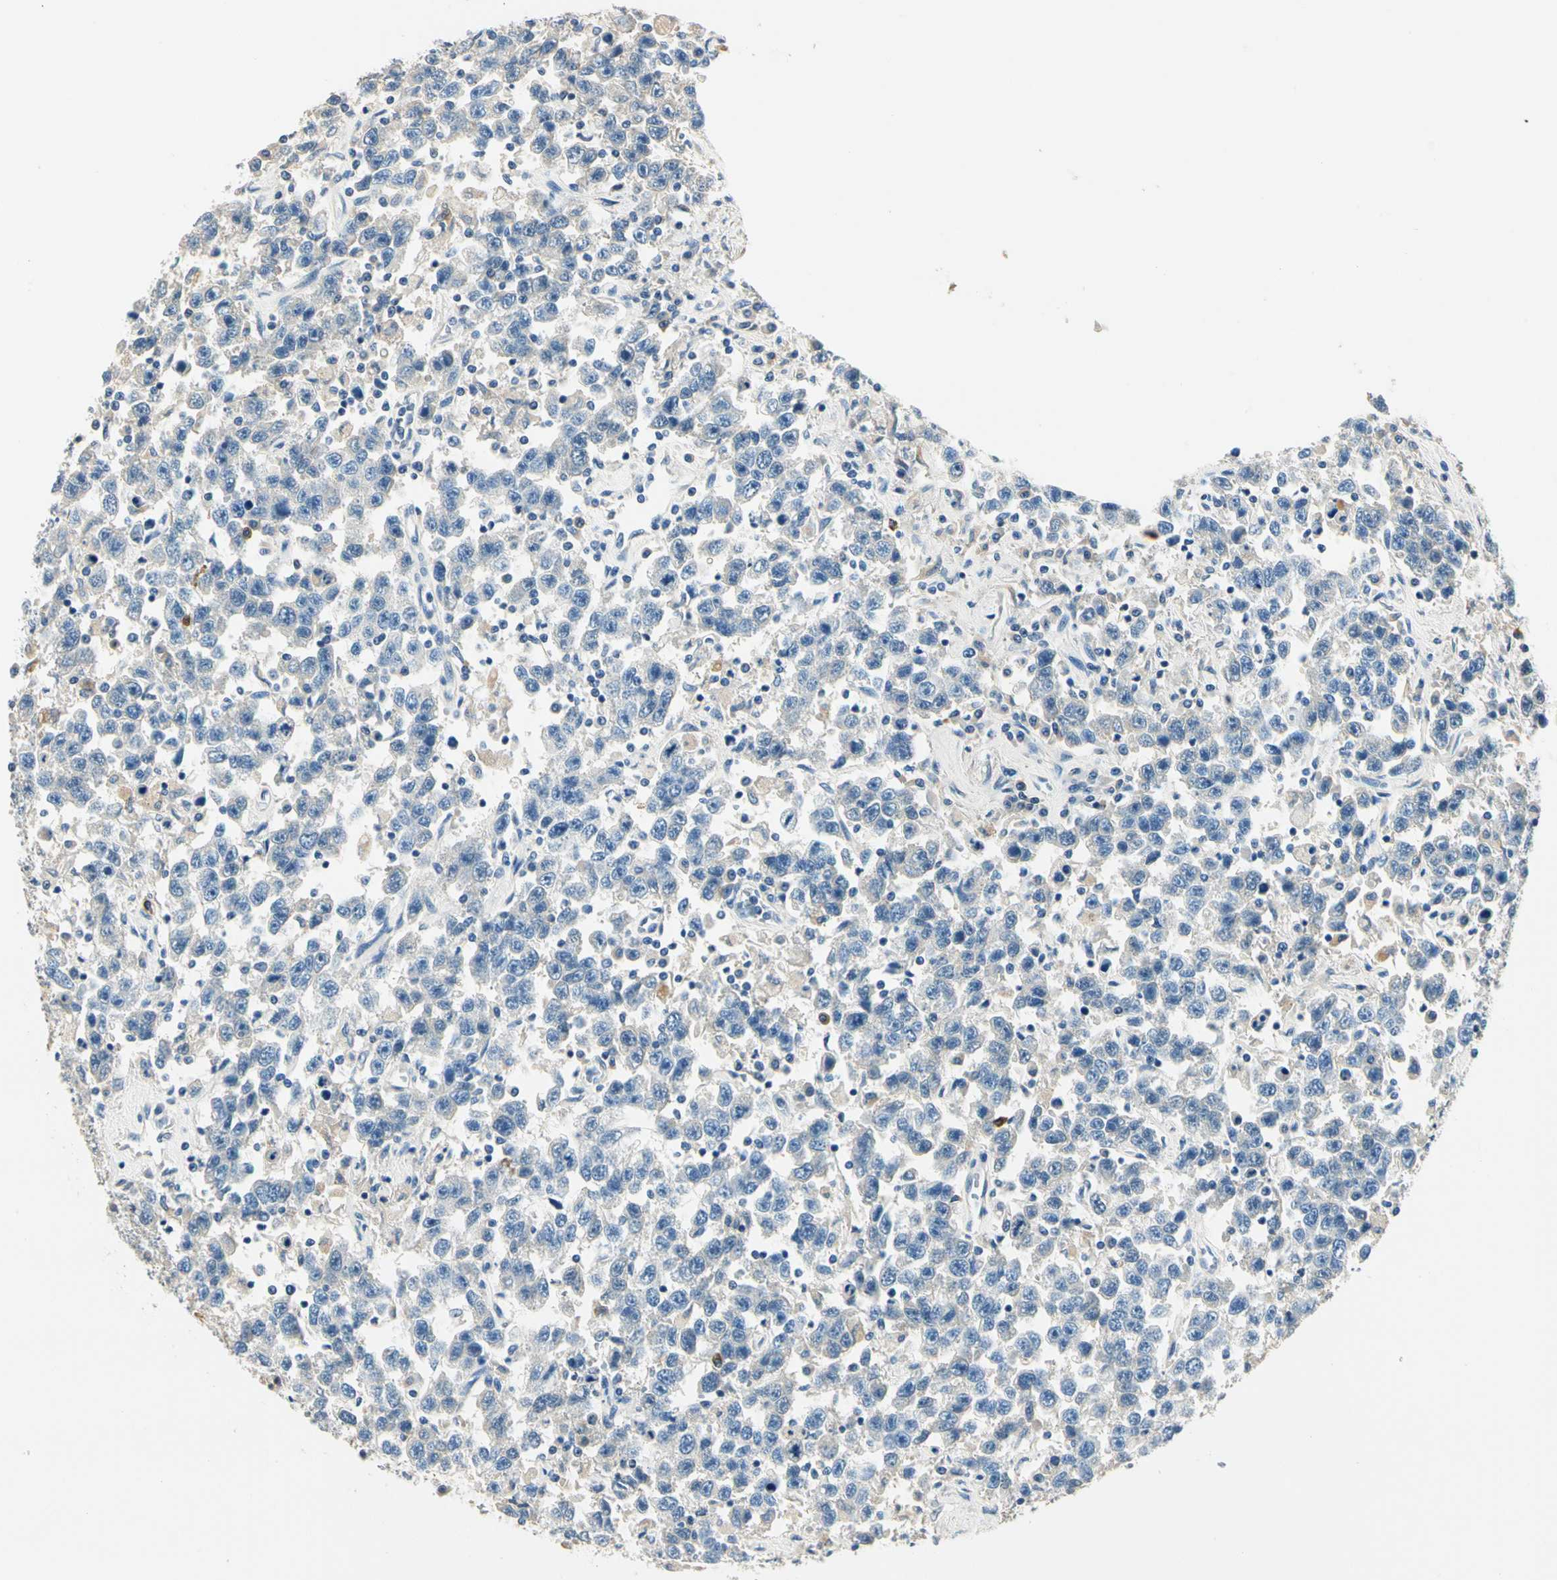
{"staining": {"intensity": "negative", "quantity": "none", "location": "none"}, "tissue": "testis cancer", "cell_type": "Tumor cells", "image_type": "cancer", "snomed": [{"axis": "morphology", "description": "Seminoma, NOS"}, {"axis": "topography", "description": "Testis"}], "caption": "Protein analysis of testis cancer (seminoma) demonstrates no significant staining in tumor cells.", "gene": "TGFBR3", "patient": {"sex": "male", "age": 41}}